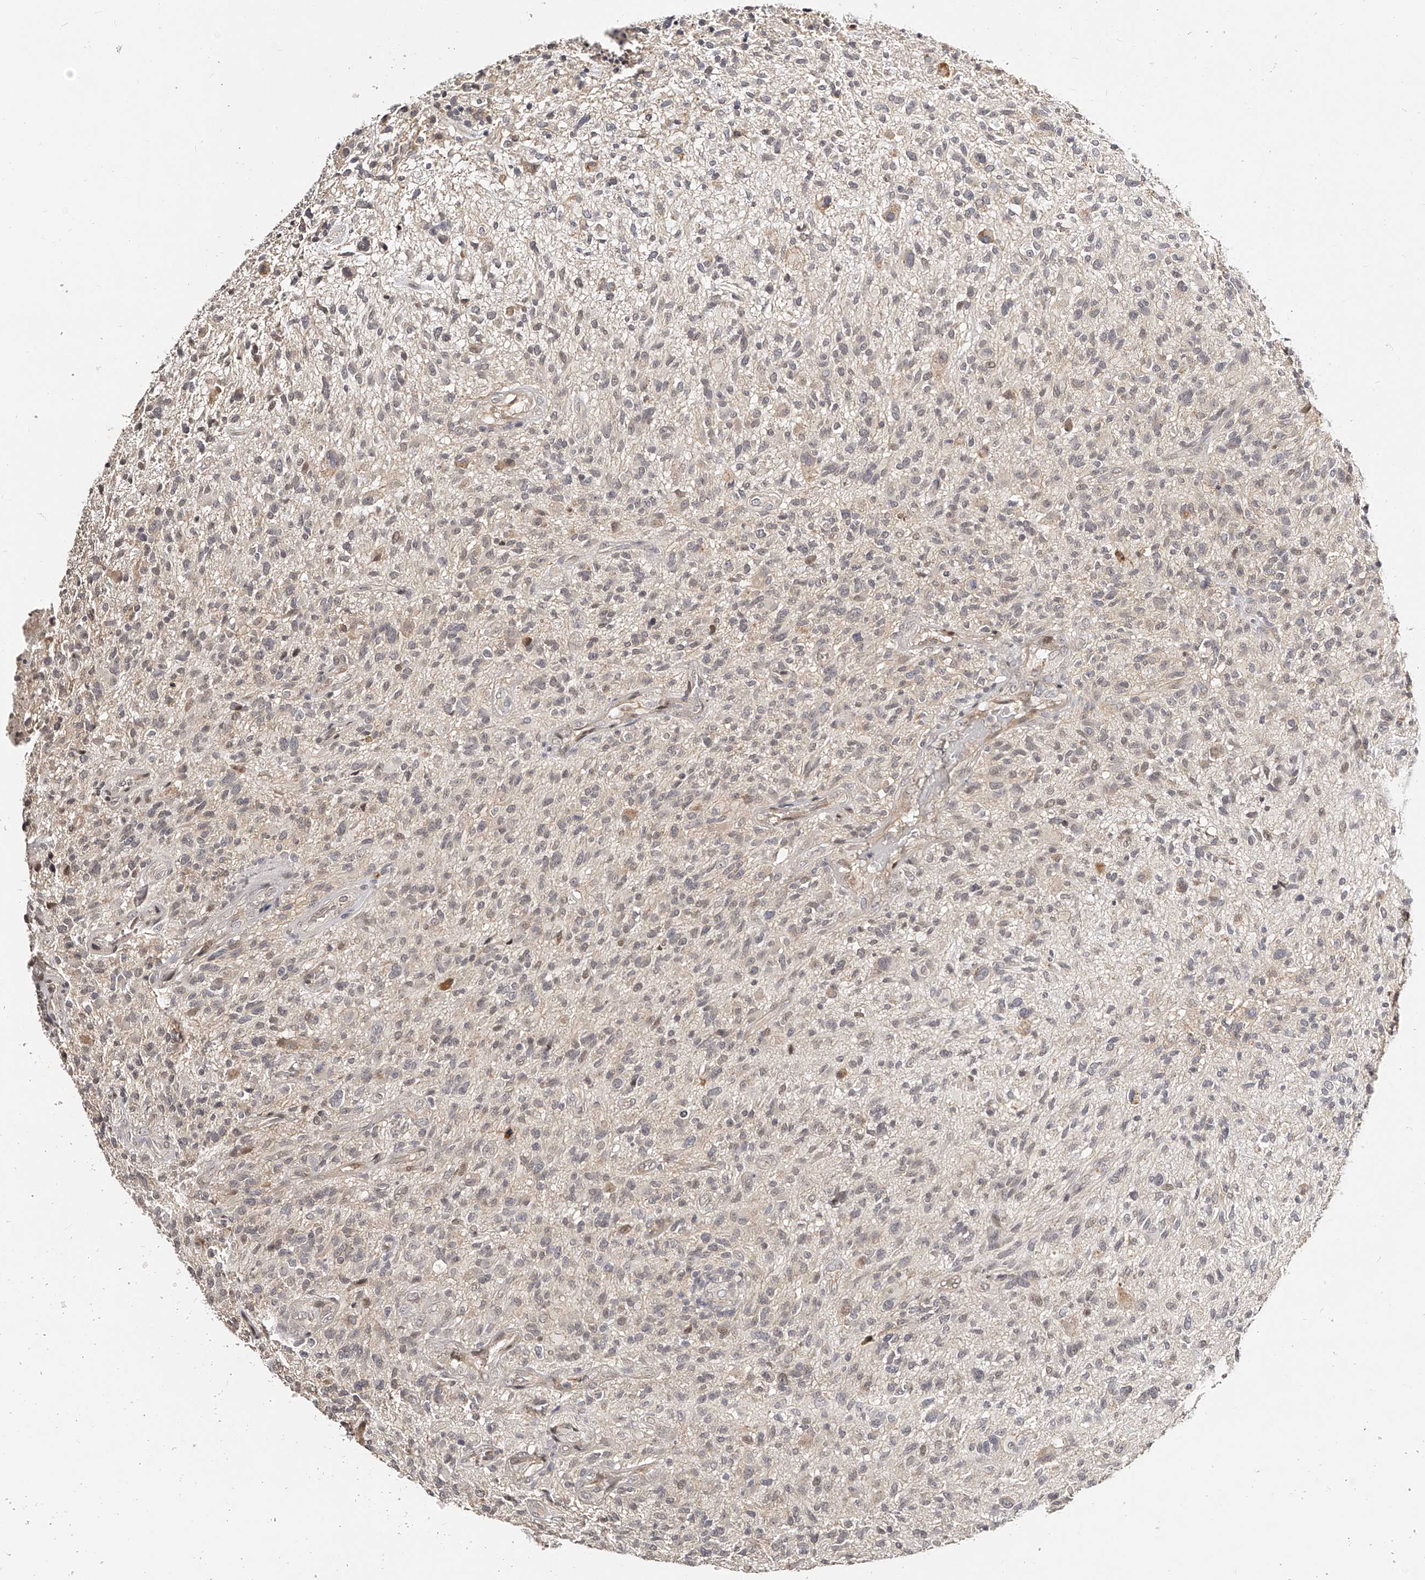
{"staining": {"intensity": "negative", "quantity": "none", "location": "none"}, "tissue": "glioma", "cell_type": "Tumor cells", "image_type": "cancer", "snomed": [{"axis": "morphology", "description": "Glioma, malignant, High grade"}, {"axis": "topography", "description": "Brain"}], "caption": "This is an immunohistochemistry (IHC) micrograph of glioma. There is no staining in tumor cells.", "gene": "ZNF789", "patient": {"sex": "male", "age": 47}}